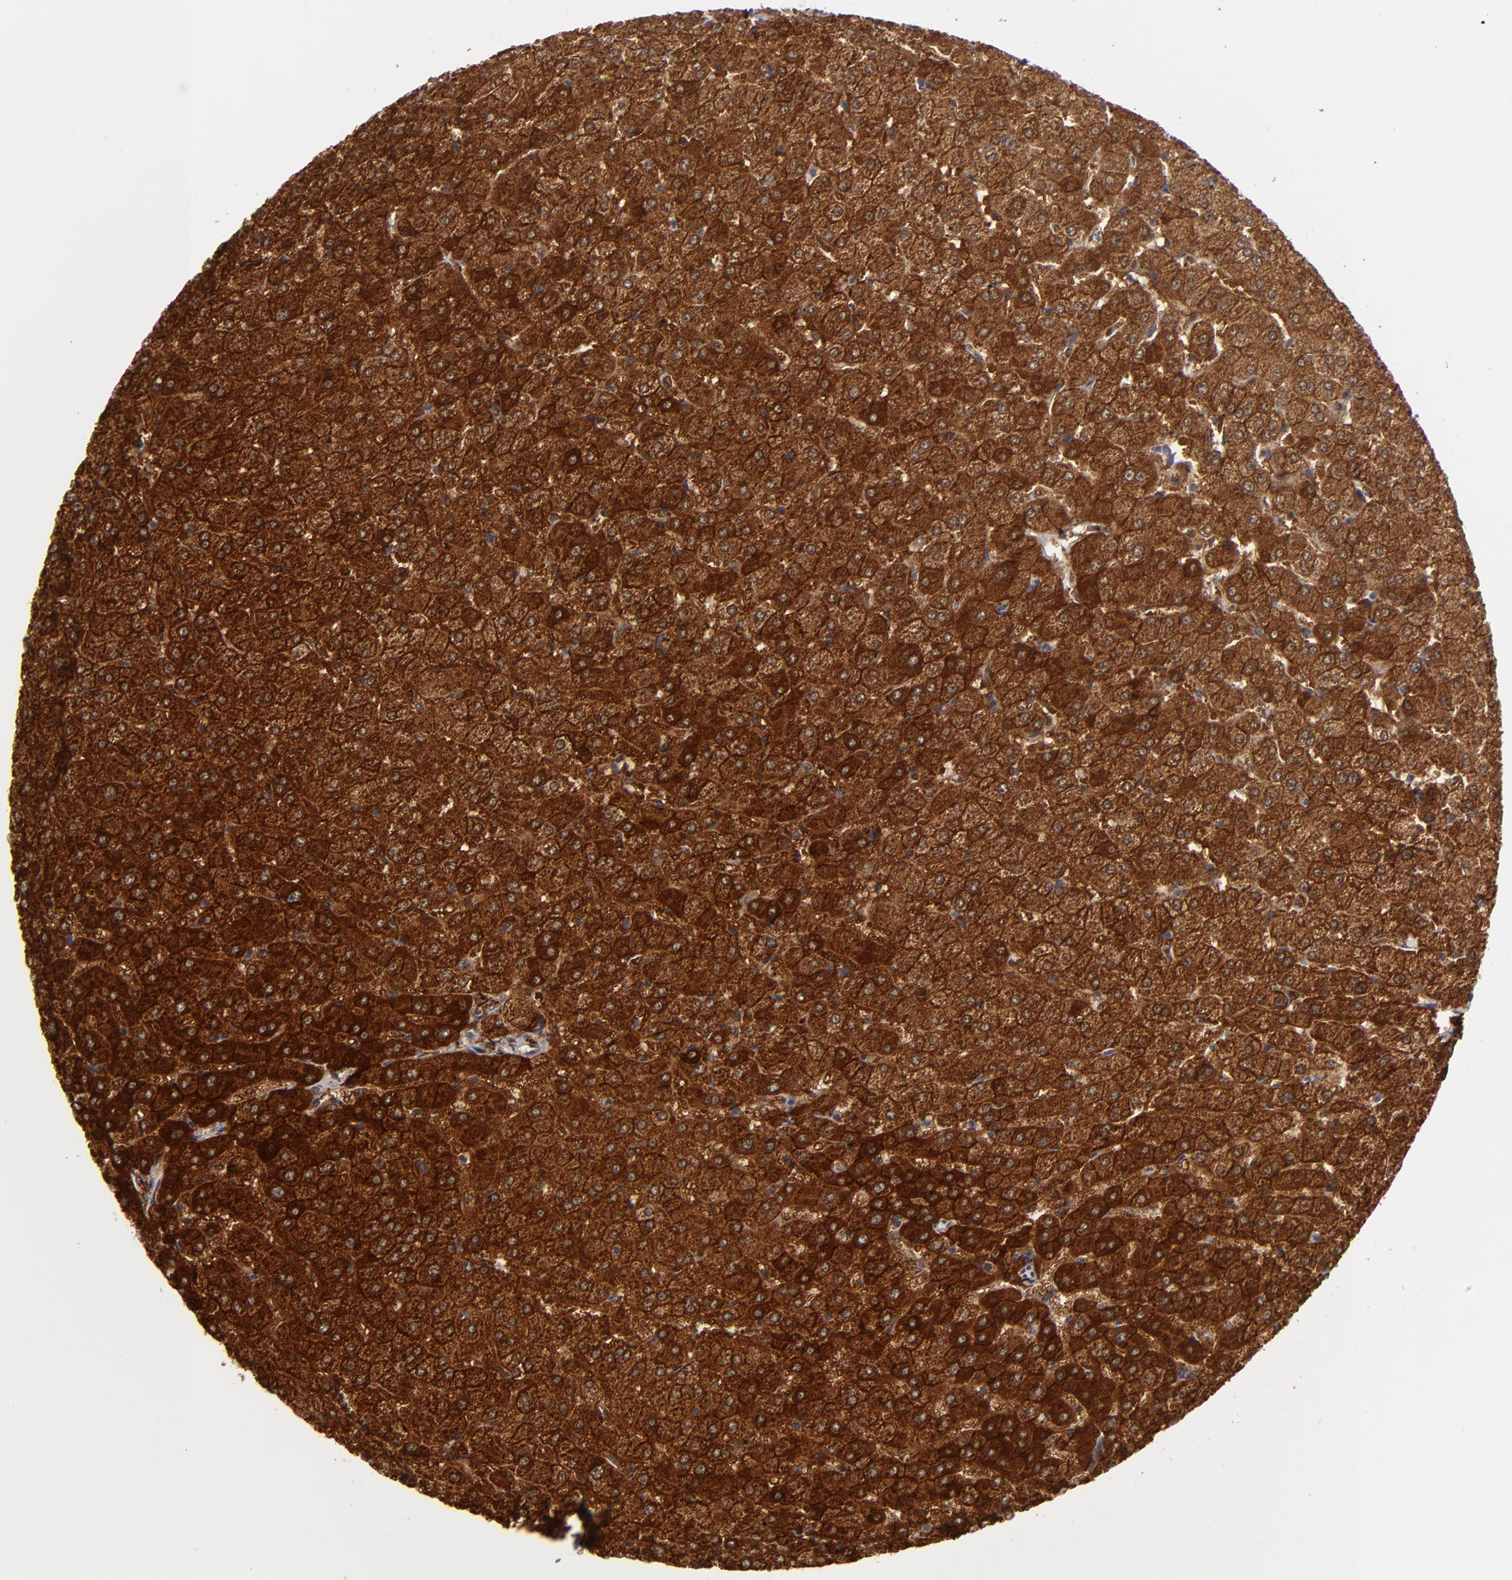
{"staining": {"intensity": "moderate", "quantity": "<25%", "location": "cytoplasmic/membranous"}, "tissue": "liver", "cell_type": "Cholangiocytes", "image_type": "normal", "snomed": [{"axis": "morphology", "description": "Normal tissue, NOS"}, {"axis": "morphology", "description": "Fibrosis, NOS"}, {"axis": "topography", "description": "Liver"}], "caption": "Immunohistochemical staining of benign liver demonstrates moderate cytoplasmic/membranous protein expression in about <25% of cholangiocytes. (Brightfield microscopy of DAB IHC at high magnification).", "gene": "ALCAM", "patient": {"sex": "female", "age": 29}}